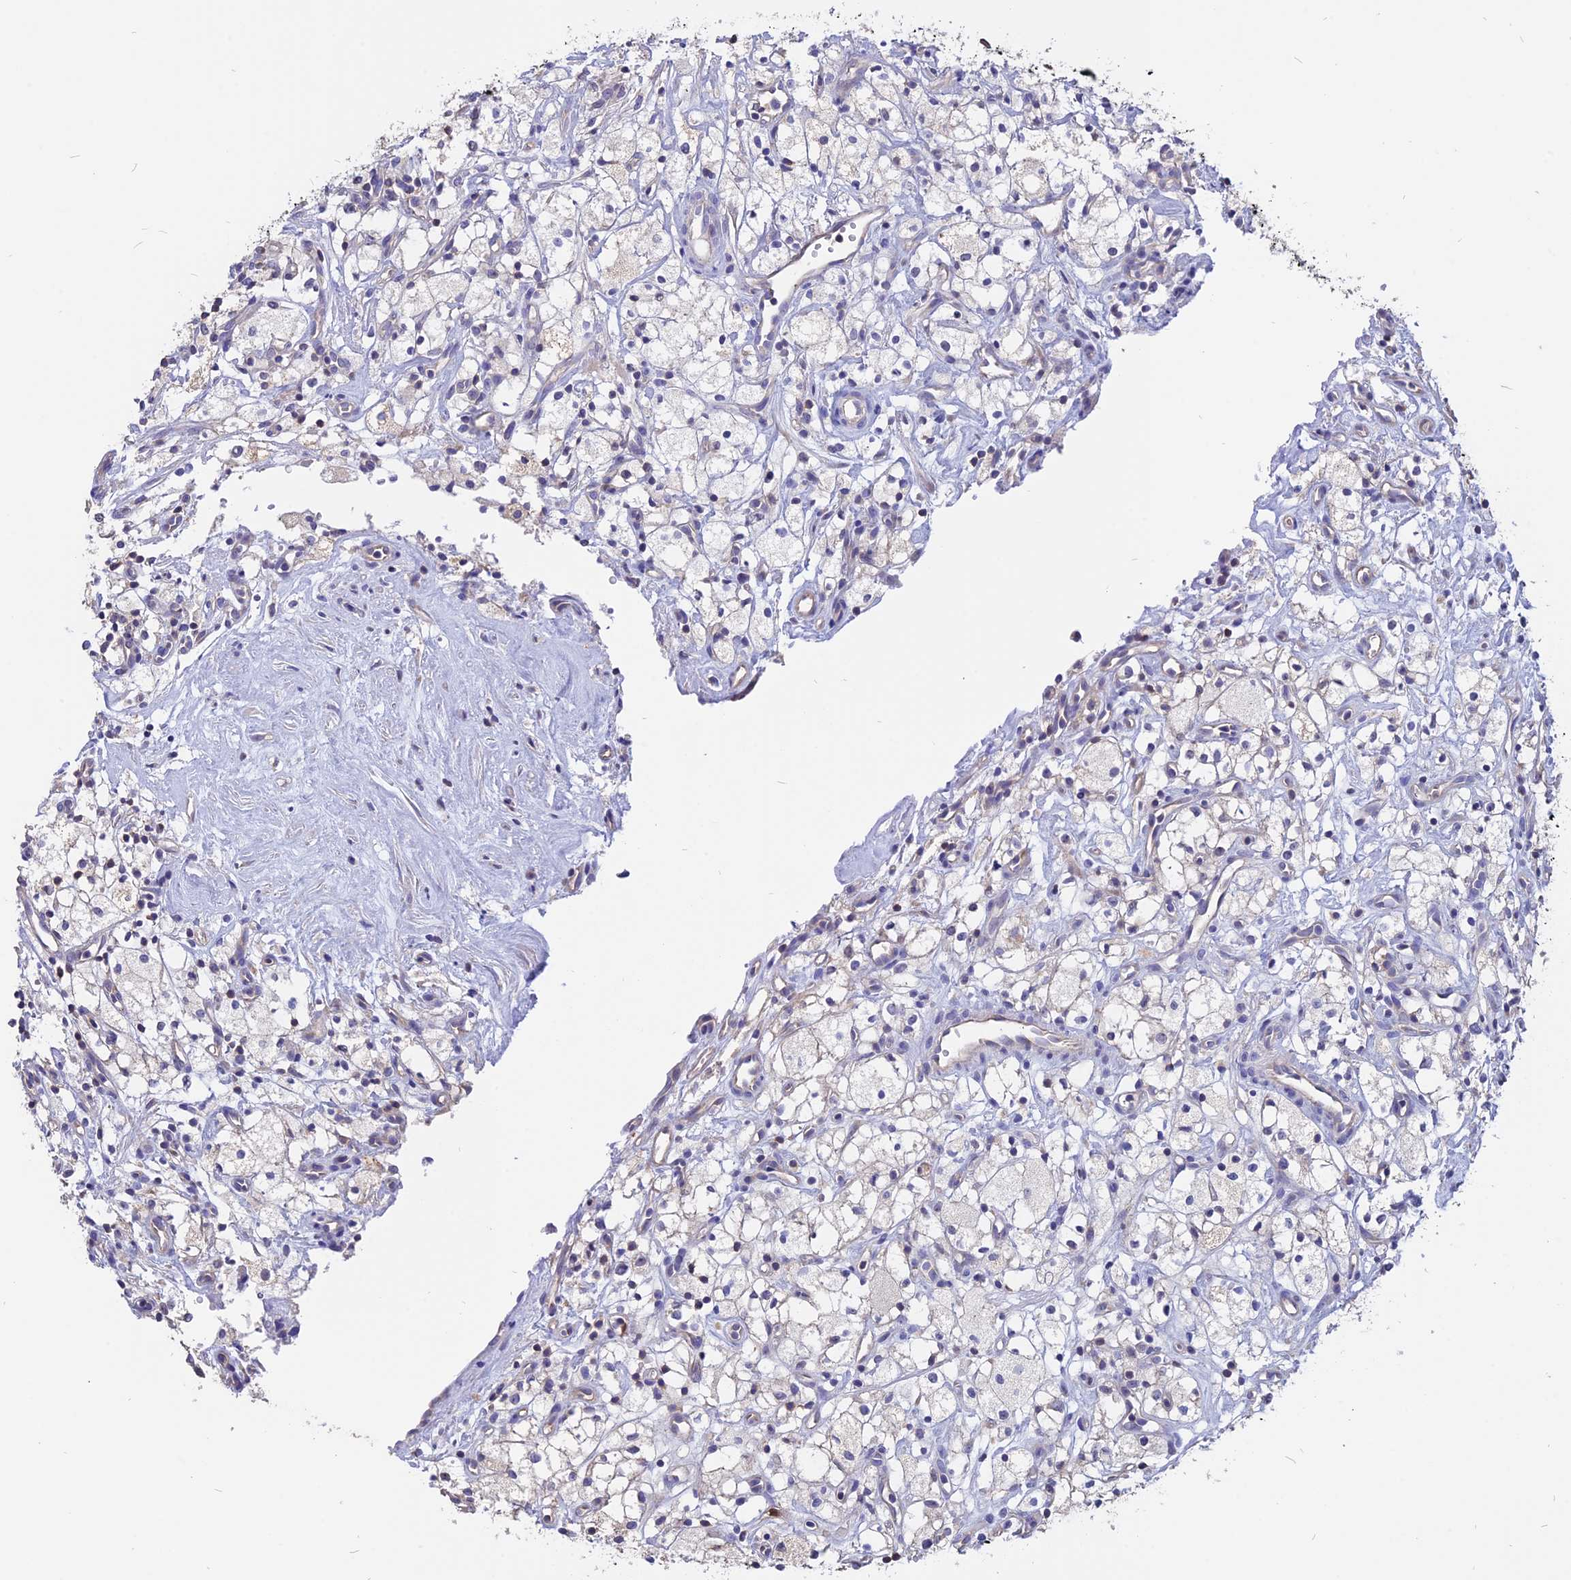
{"staining": {"intensity": "negative", "quantity": "none", "location": "none"}, "tissue": "renal cancer", "cell_type": "Tumor cells", "image_type": "cancer", "snomed": [{"axis": "morphology", "description": "Adenocarcinoma, NOS"}, {"axis": "topography", "description": "Kidney"}], "caption": "High power microscopy photomicrograph of an IHC histopathology image of renal cancer (adenocarcinoma), revealing no significant expression in tumor cells.", "gene": "CARMIL2", "patient": {"sex": "male", "age": 59}}